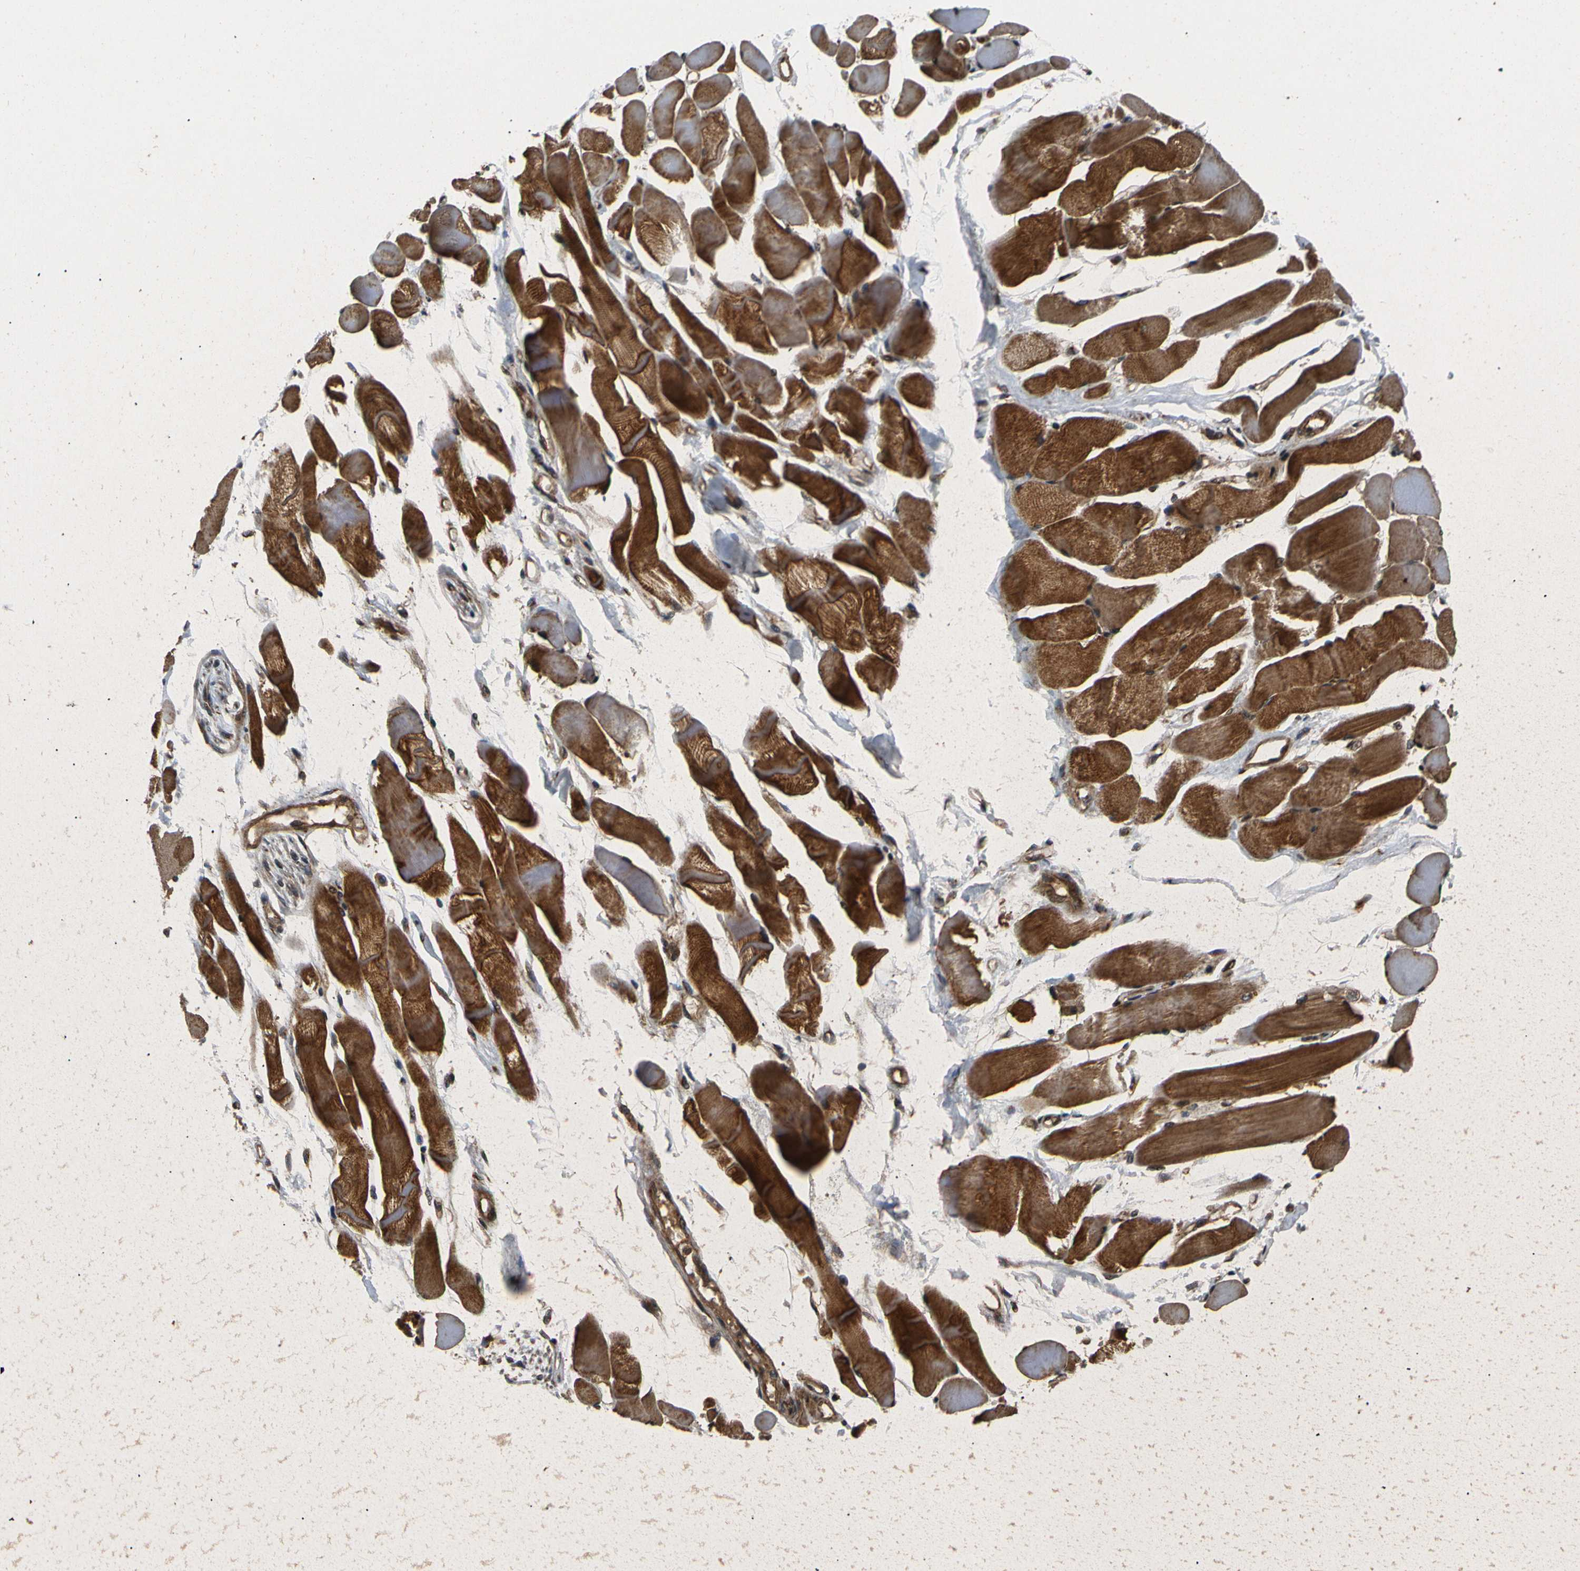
{"staining": {"intensity": "strong", "quantity": ">75%", "location": "cytoplasmic/membranous"}, "tissue": "skeletal muscle", "cell_type": "Myocytes", "image_type": "normal", "snomed": [{"axis": "morphology", "description": "Normal tissue, NOS"}, {"axis": "topography", "description": "Skeletal muscle"}, {"axis": "topography", "description": "Peripheral nerve tissue"}], "caption": "This is a photomicrograph of immunohistochemistry staining of benign skeletal muscle, which shows strong positivity in the cytoplasmic/membranous of myocytes.", "gene": "AKAP9", "patient": {"sex": "female", "age": 84}}